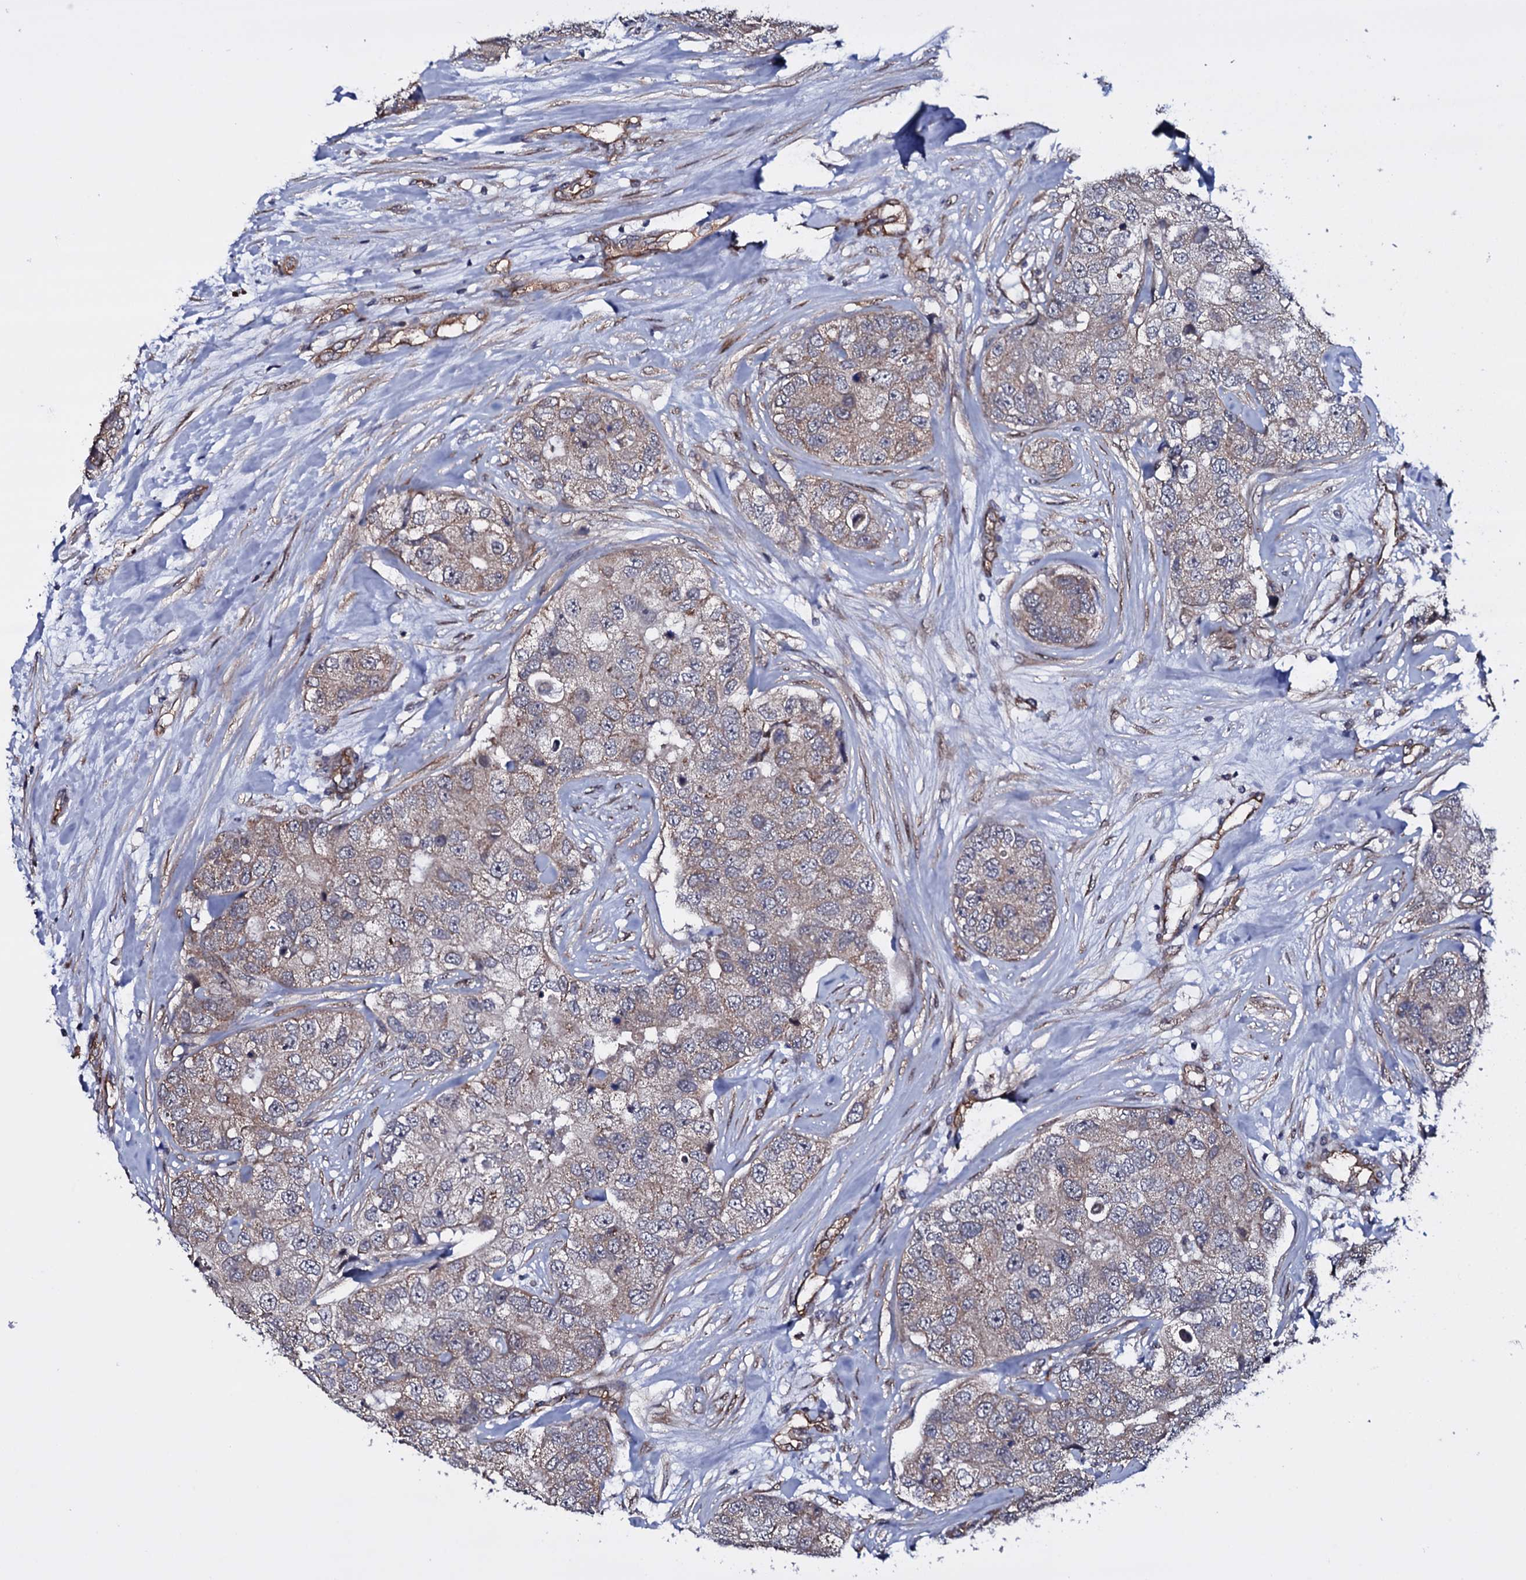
{"staining": {"intensity": "weak", "quantity": "25%-75%", "location": "cytoplasmic/membranous"}, "tissue": "breast cancer", "cell_type": "Tumor cells", "image_type": "cancer", "snomed": [{"axis": "morphology", "description": "Duct carcinoma"}, {"axis": "topography", "description": "Breast"}], "caption": "Immunohistochemistry (IHC) micrograph of invasive ductal carcinoma (breast) stained for a protein (brown), which reveals low levels of weak cytoplasmic/membranous expression in approximately 25%-75% of tumor cells.", "gene": "GAREM1", "patient": {"sex": "female", "age": 62}}